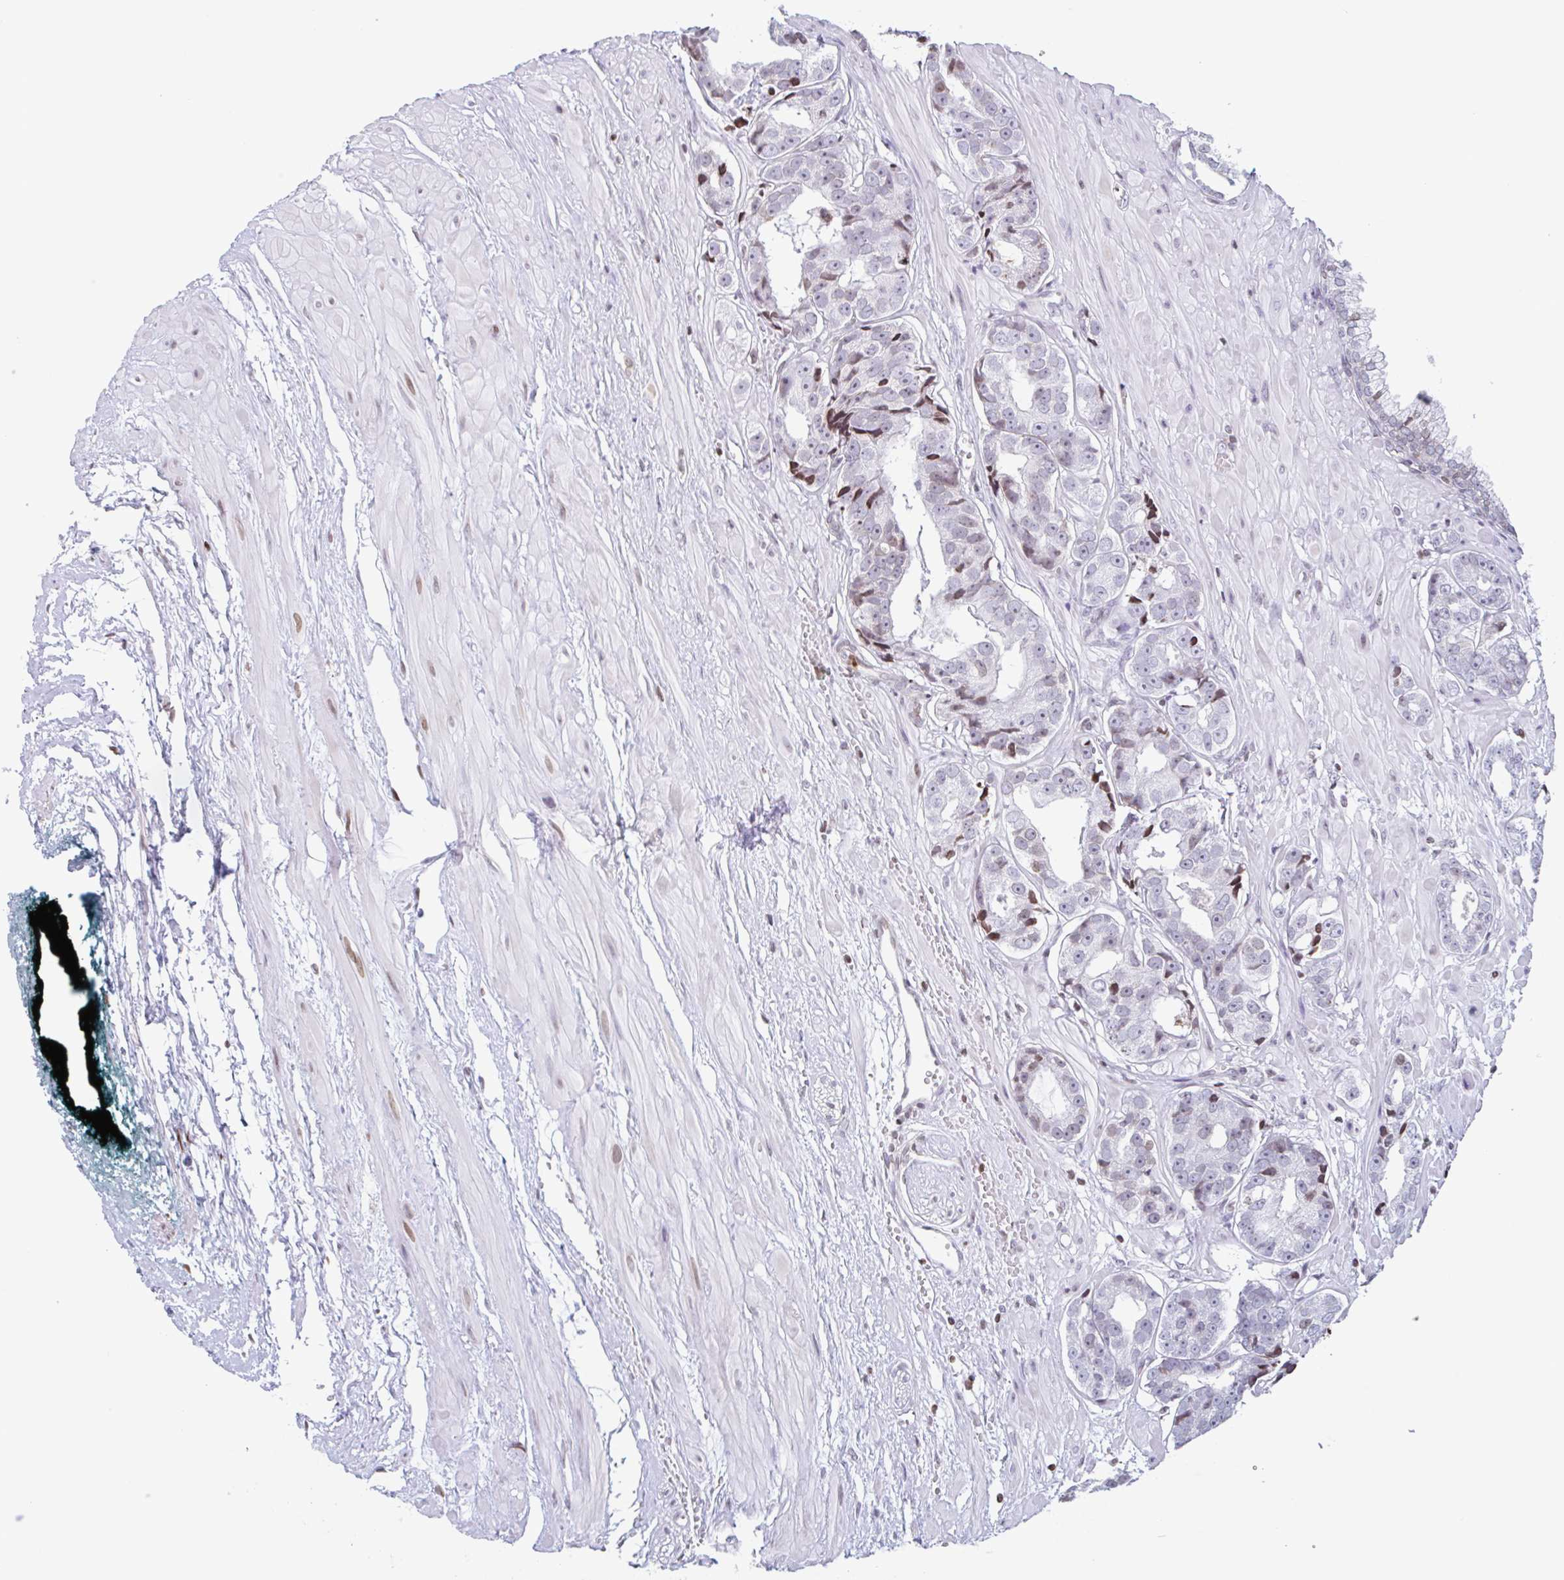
{"staining": {"intensity": "weak", "quantity": "<25%", "location": "nuclear"}, "tissue": "prostate cancer", "cell_type": "Tumor cells", "image_type": "cancer", "snomed": [{"axis": "morphology", "description": "Adenocarcinoma, High grade"}, {"axis": "topography", "description": "Prostate"}], "caption": "Immunohistochemical staining of human prostate cancer (high-grade adenocarcinoma) demonstrates no significant positivity in tumor cells. Brightfield microscopy of immunohistochemistry (IHC) stained with DAB (3,3'-diaminobenzidine) (brown) and hematoxylin (blue), captured at high magnification.", "gene": "NOL6", "patient": {"sex": "male", "age": 71}}